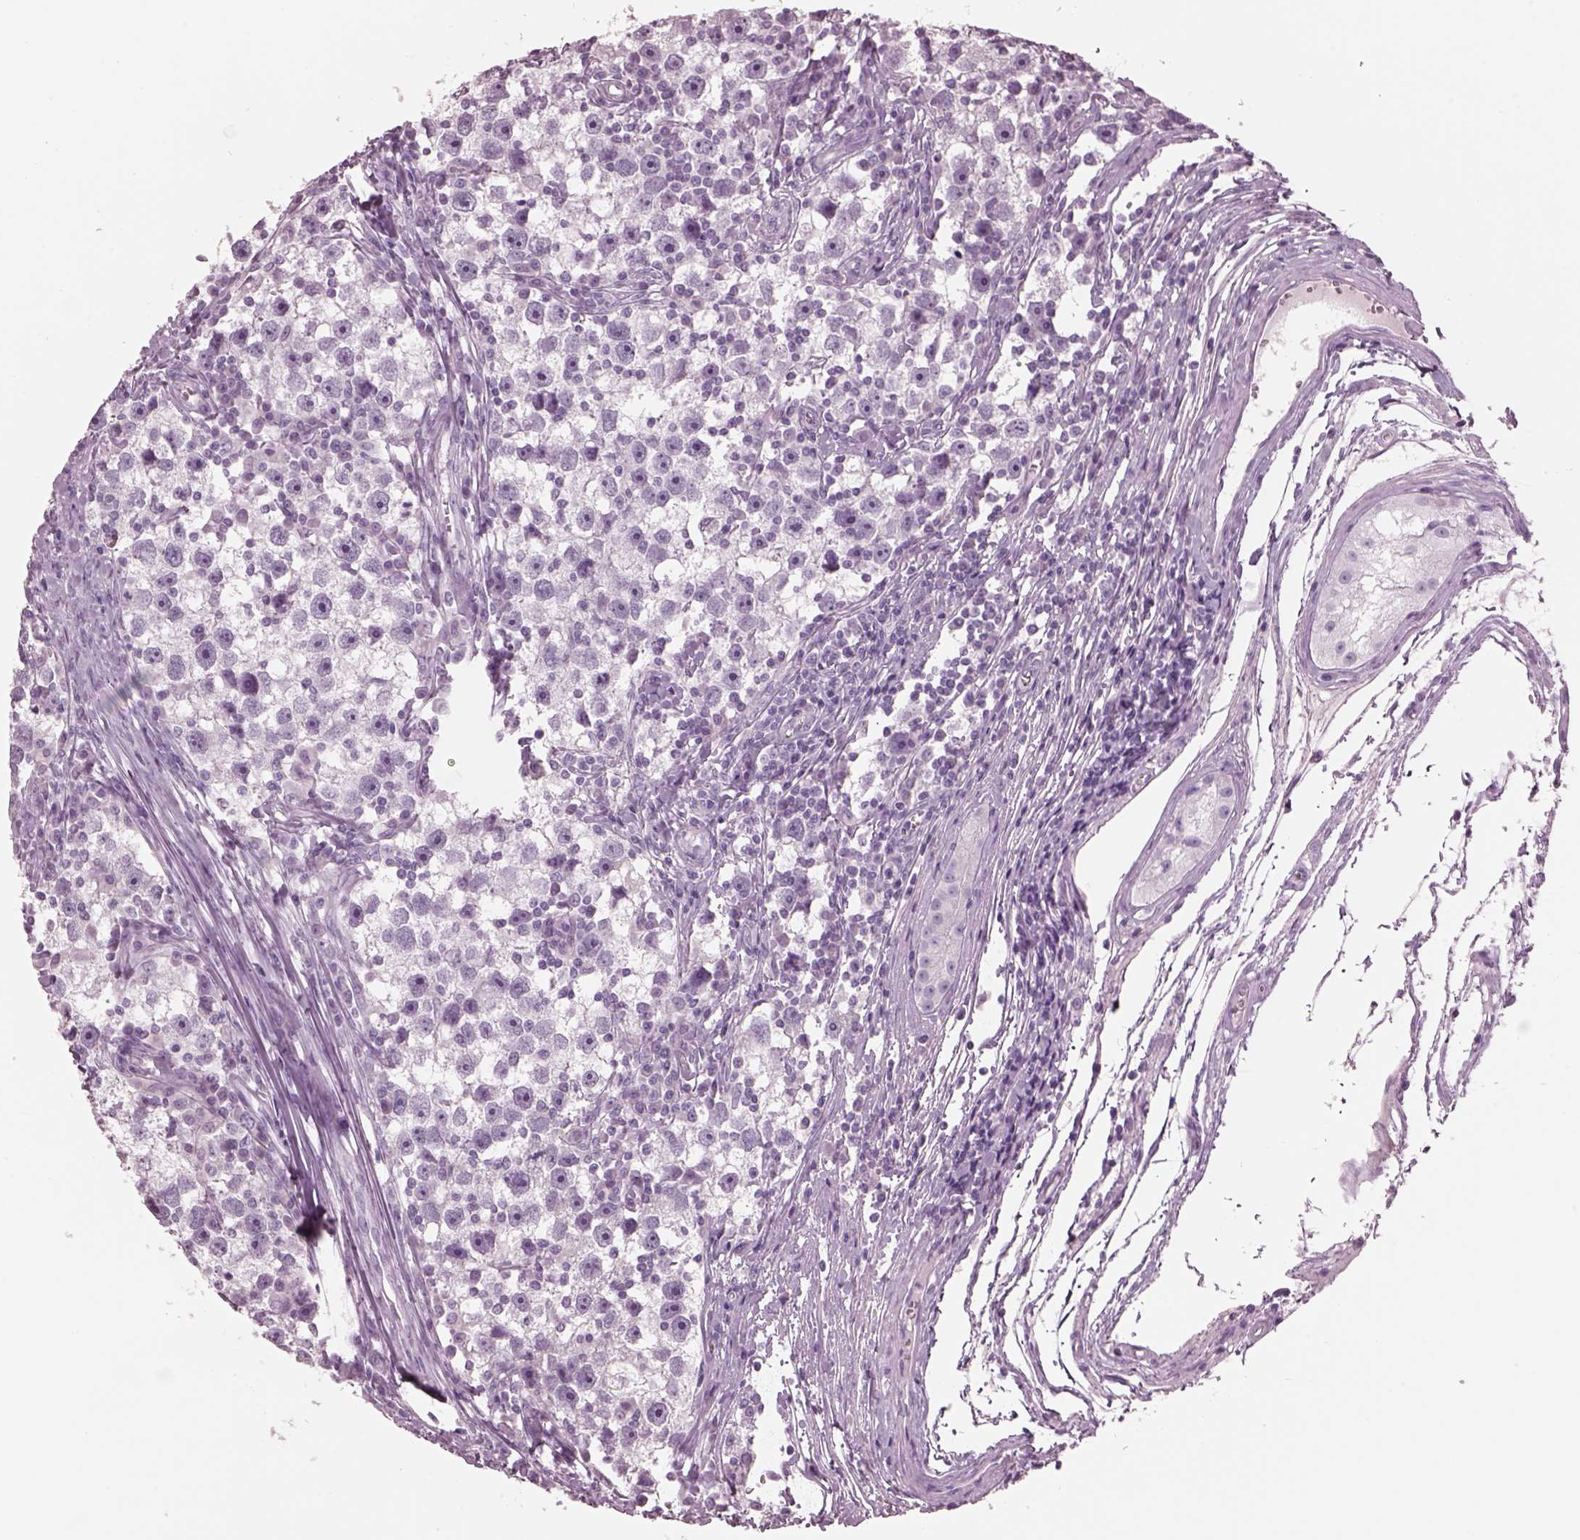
{"staining": {"intensity": "negative", "quantity": "none", "location": "none"}, "tissue": "testis cancer", "cell_type": "Tumor cells", "image_type": "cancer", "snomed": [{"axis": "morphology", "description": "Seminoma, NOS"}, {"axis": "topography", "description": "Testis"}], "caption": "This is an immunohistochemistry histopathology image of human testis cancer. There is no expression in tumor cells.", "gene": "PACRG", "patient": {"sex": "male", "age": 30}}